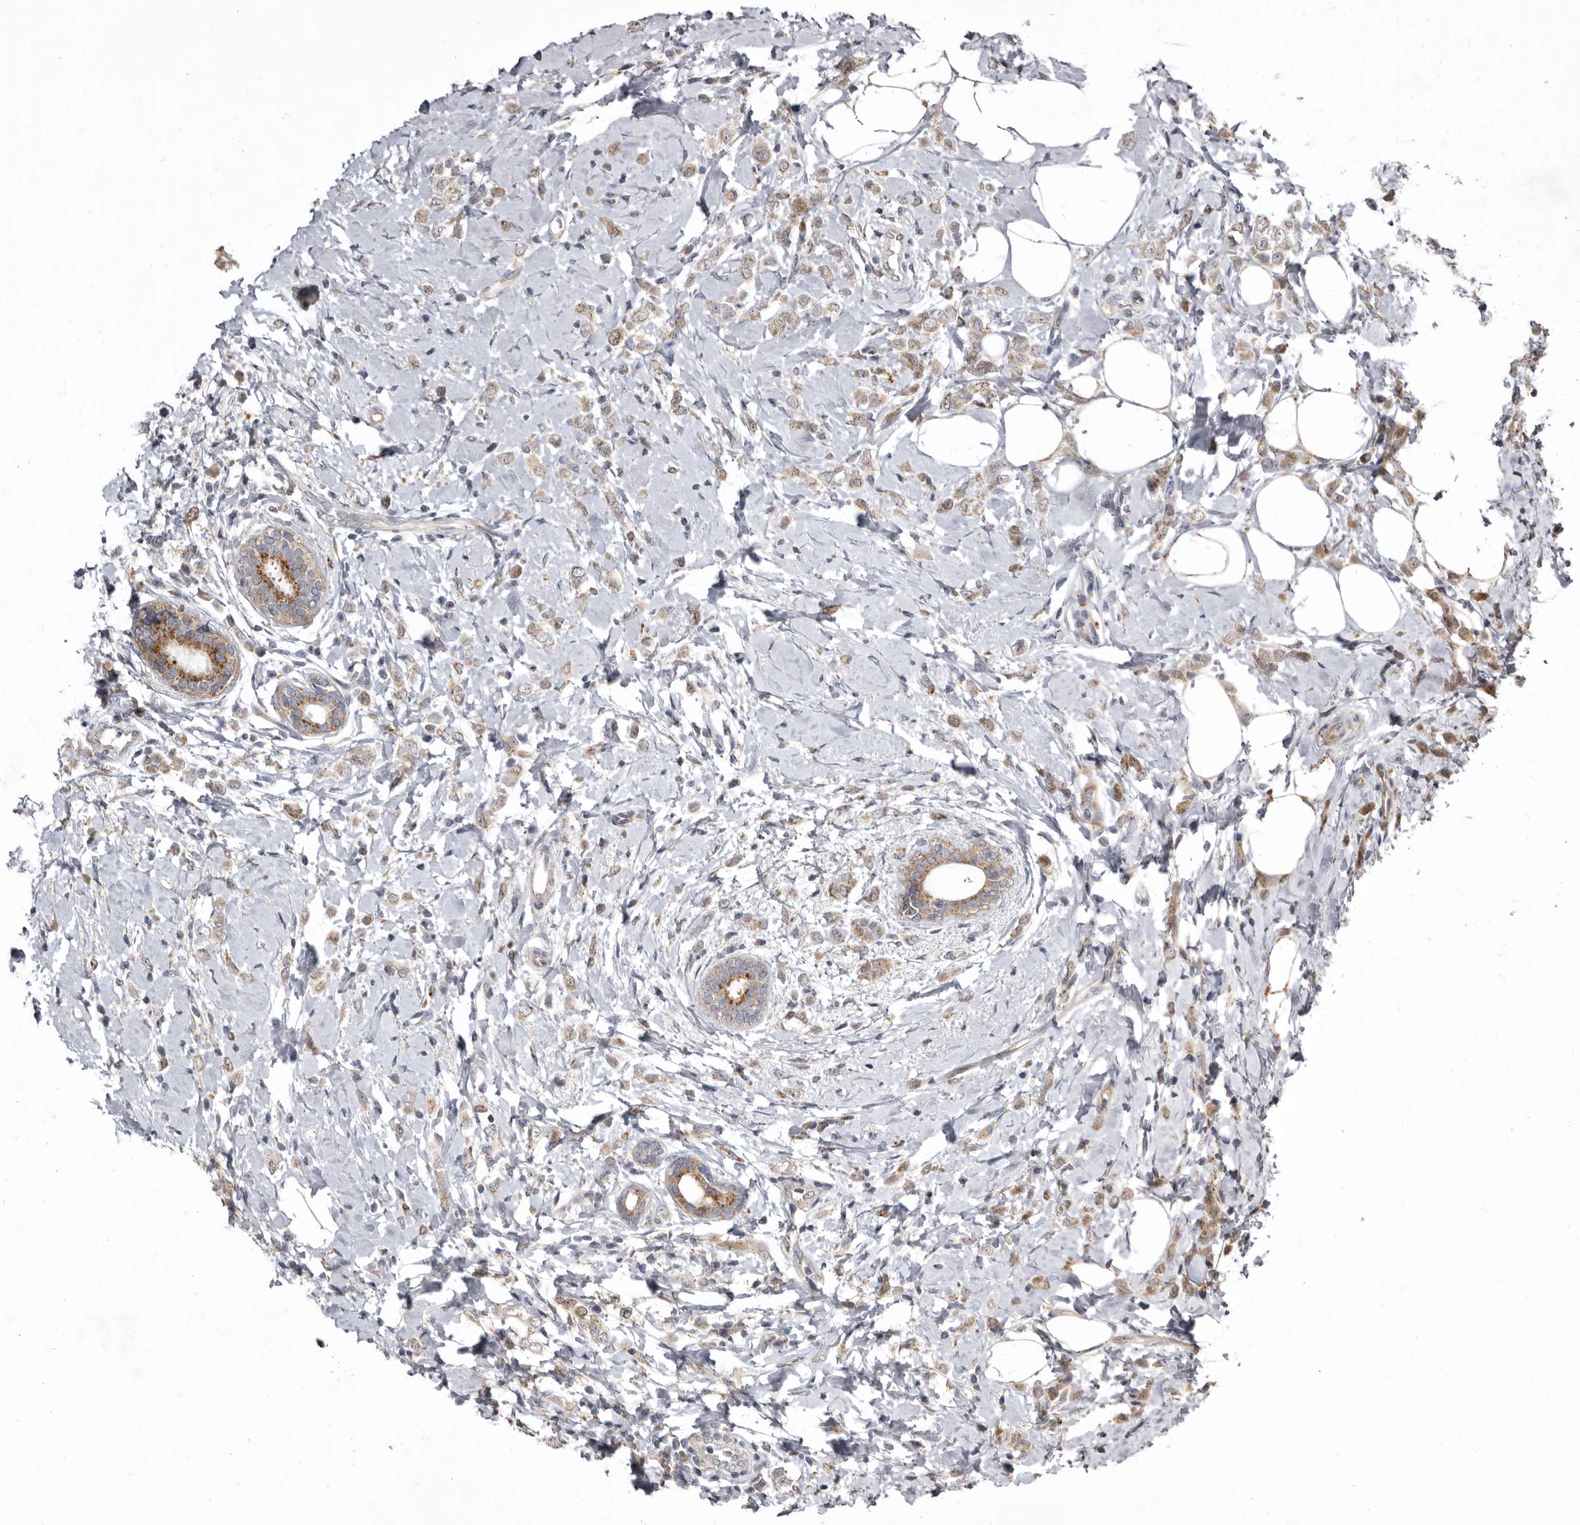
{"staining": {"intensity": "weak", "quantity": ">75%", "location": "cytoplasmic/membranous"}, "tissue": "breast cancer", "cell_type": "Tumor cells", "image_type": "cancer", "snomed": [{"axis": "morphology", "description": "Lobular carcinoma"}, {"axis": "topography", "description": "Breast"}], "caption": "This is an image of immunohistochemistry (IHC) staining of lobular carcinoma (breast), which shows weak staining in the cytoplasmic/membranous of tumor cells.", "gene": "SMC4", "patient": {"sex": "female", "age": 47}}